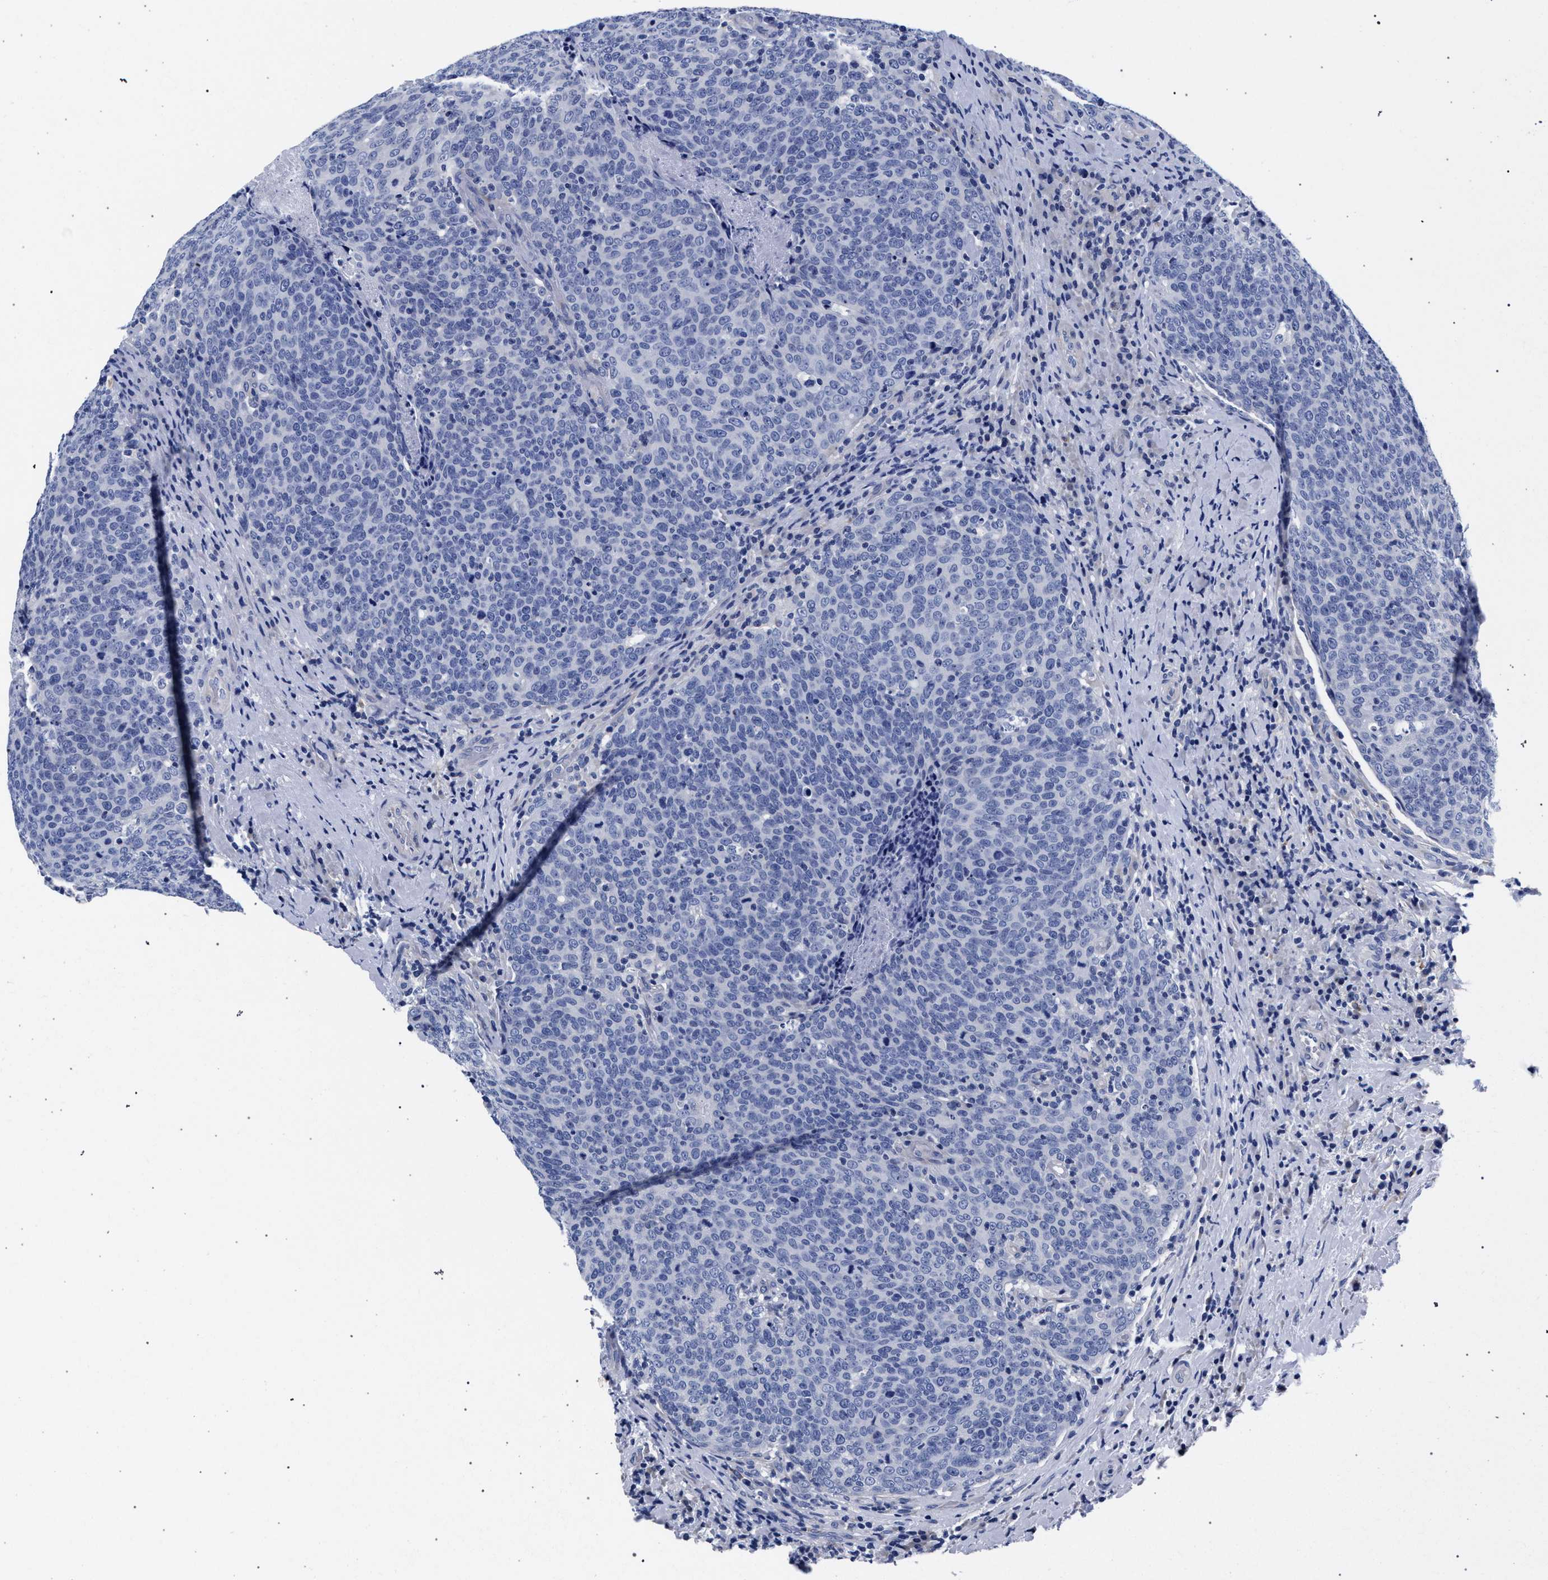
{"staining": {"intensity": "negative", "quantity": "none", "location": "none"}, "tissue": "head and neck cancer", "cell_type": "Tumor cells", "image_type": "cancer", "snomed": [{"axis": "morphology", "description": "Squamous cell carcinoma, NOS"}, {"axis": "morphology", "description": "Squamous cell carcinoma, metastatic, NOS"}, {"axis": "topography", "description": "Lymph node"}, {"axis": "topography", "description": "Head-Neck"}], "caption": "IHC photomicrograph of neoplastic tissue: head and neck metastatic squamous cell carcinoma stained with DAB (3,3'-diaminobenzidine) demonstrates no significant protein staining in tumor cells.", "gene": "AKAP4", "patient": {"sex": "male", "age": 62}}